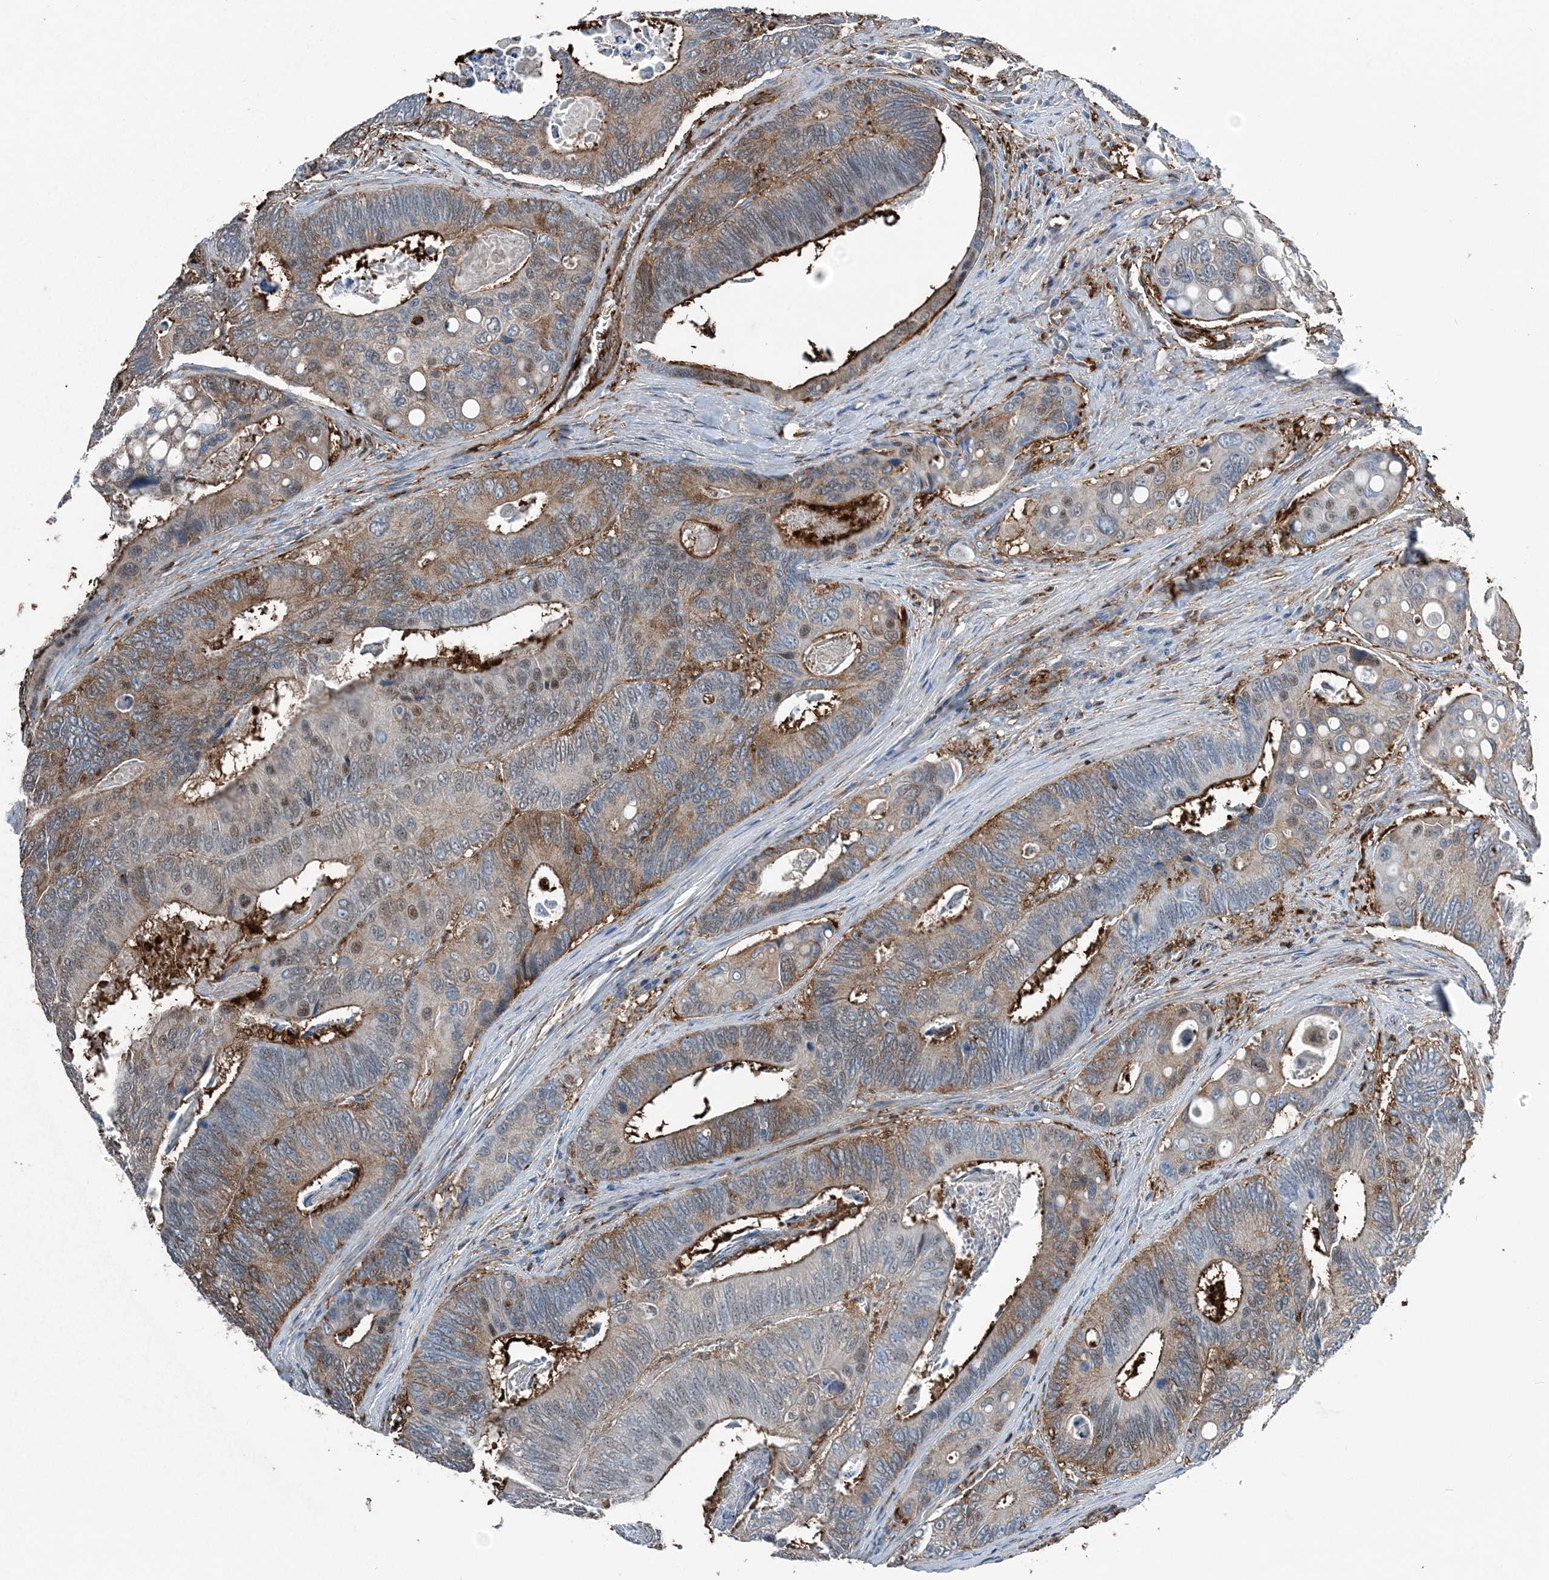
{"staining": {"intensity": "strong", "quantity": "25%-75%", "location": "cytoplasmic/membranous,nuclear"}, "tissue": "colorectal cancer", "cell_type": "Tumor cells", "image_type": "cancer", "snomed": [{"axis": "morphology", "description": "Inflammation, NOS"}, {"axis": "morphology", "description": "Adenocarcinoma, NOS"}, {"axis": "topography", "description": "Colon"}], "caption": "The image demonstrates immunohistochemical staining of colorectal cancer. There is strong cytoplasmic/membranous and nuclear positivity is seen in about 25%-75% of tumor cells.", "gene": "CFL1", "patient": {"sex": "male", "age": 72}}